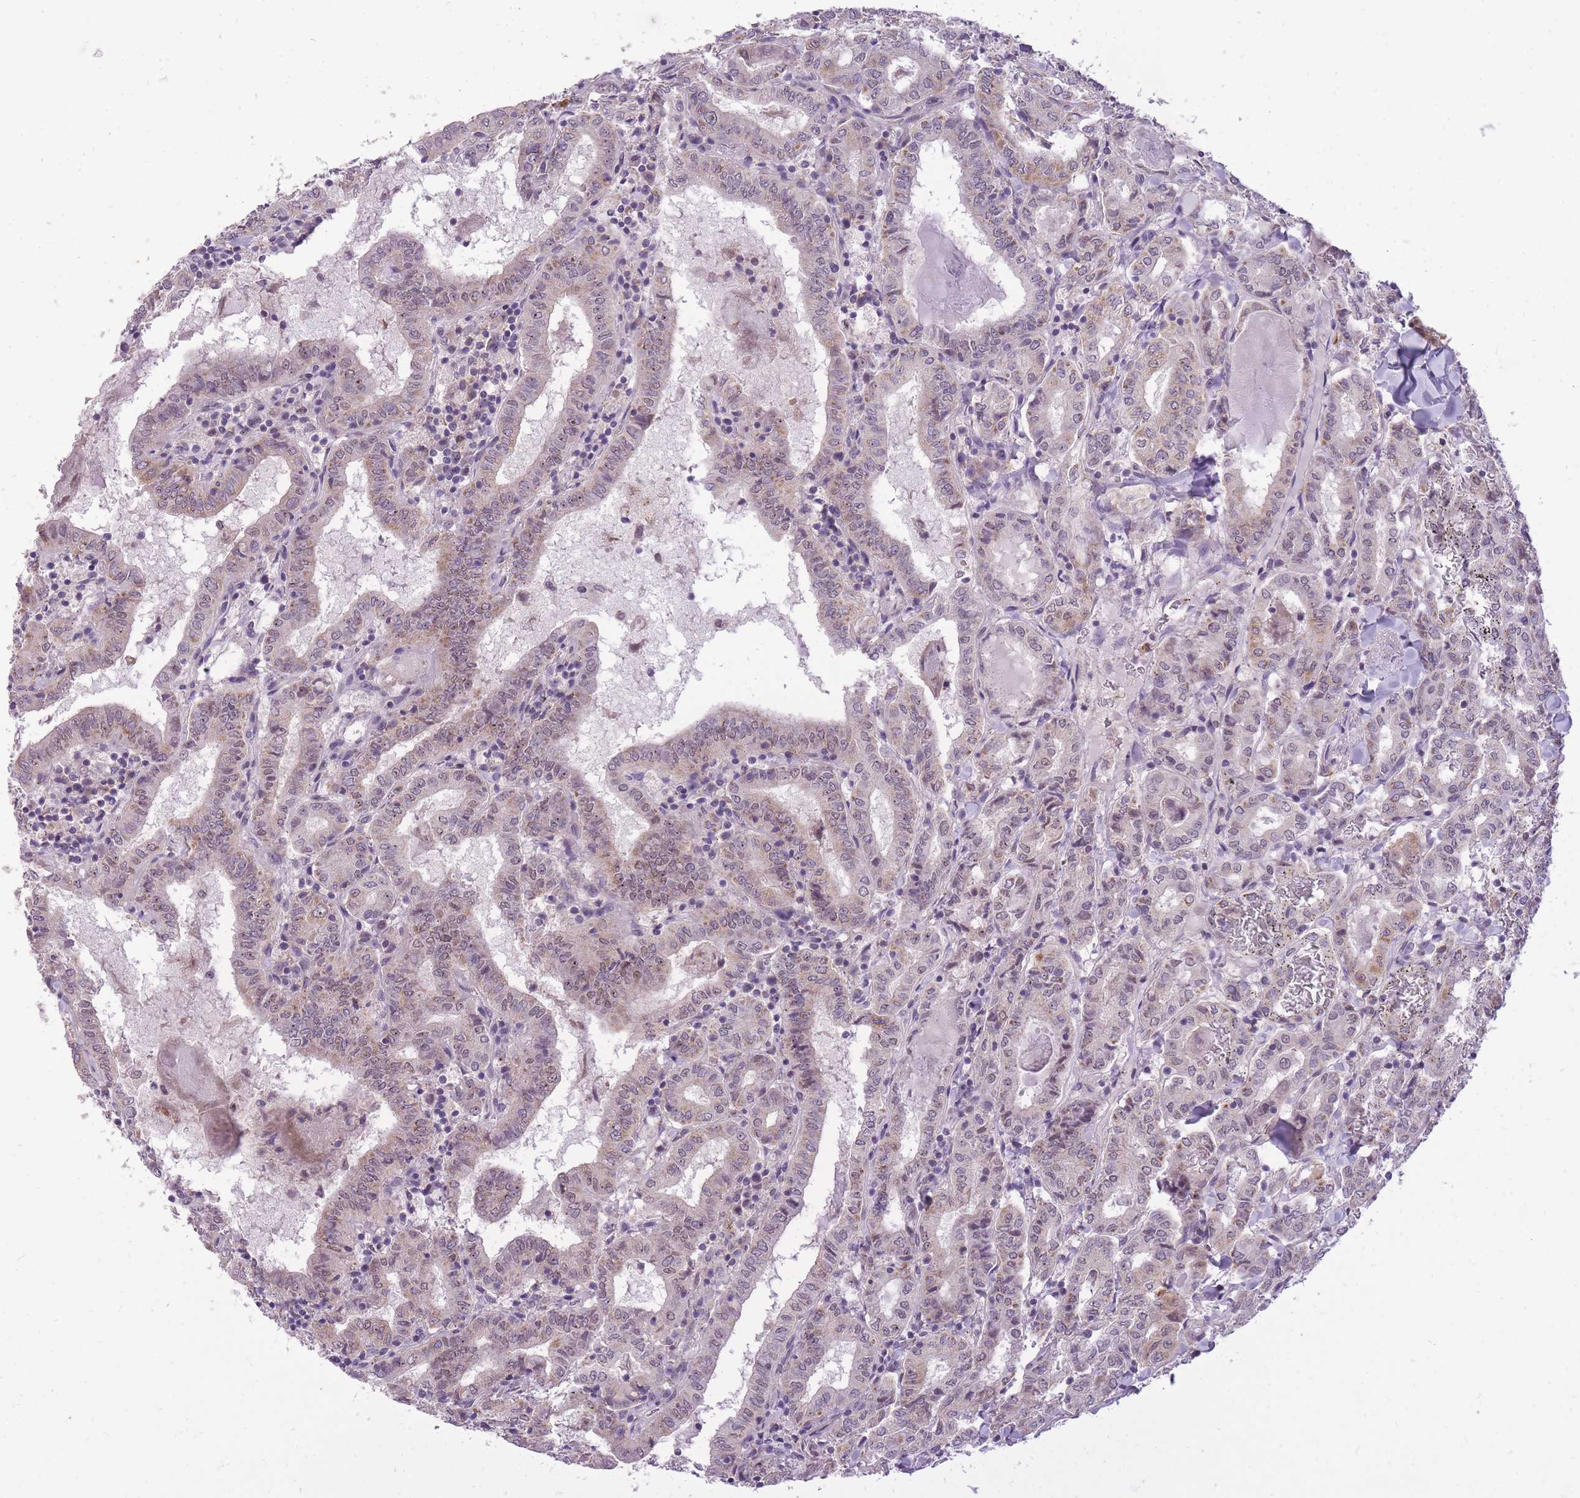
{"staining": {"intensity": "weak", "quantity": "25%-75%", "location": "cytoplasmic/membranous,nuclear"}, "tissue": "thyroid cancer", "cell_type": "Tumor cells", "image_type": "cancer", "snomed": [{"axis": "morphology", "description": "Papillary adenocarcinoma, NOS"}, {"axis": "topography", "description": "Thyroid gland"}], "caption": "Immunohistochemical staining of thyroid cancer (papillary adenocarcinoma) displays weak cytoplasmic/membranous and nuclear protein staining in about 25%-75% of tumor cells.", "gene": "TIGD1", "patient": {"sex": "female", "age": 72}}